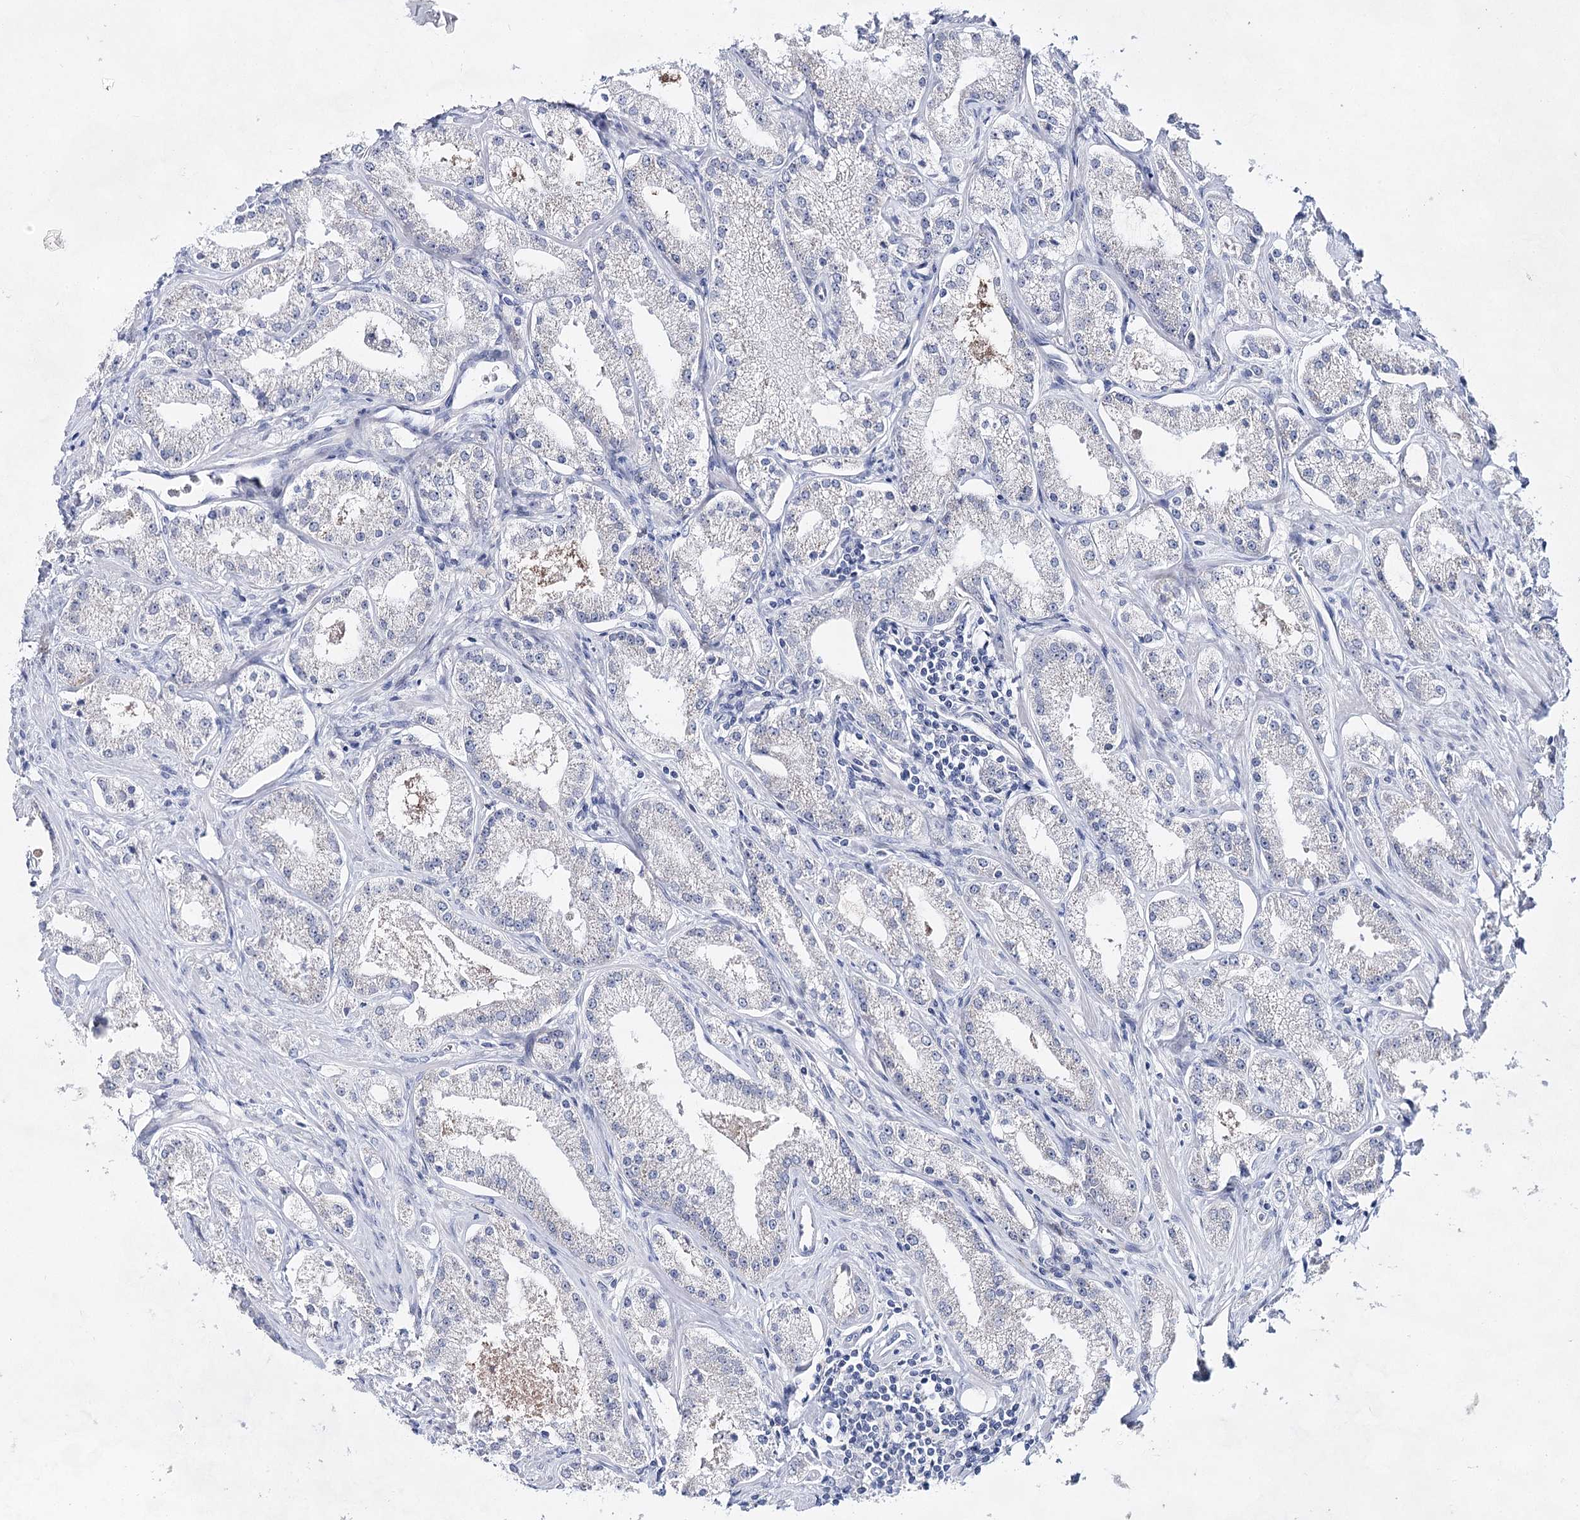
{"staining": {"intensity": "negative", "quantity": "none", "location": "none"}, "tissue": "prostate cancer", "cell_type": "Tumor cells", "image_type": "cancer", "snomed": [{"axis": "morphology", "description": "Adenocarcinoma, Low grade"}, {"axis": "topography", "description": "Prostate"}], "caption": "Adenocarcinoma (low-grade) (prostate) stained for a protein using immunohistochemistry (IHC) reveals no staining tumor cells.", "gene": "BPHL", "patient": {"sex": "male", "age": 69}}